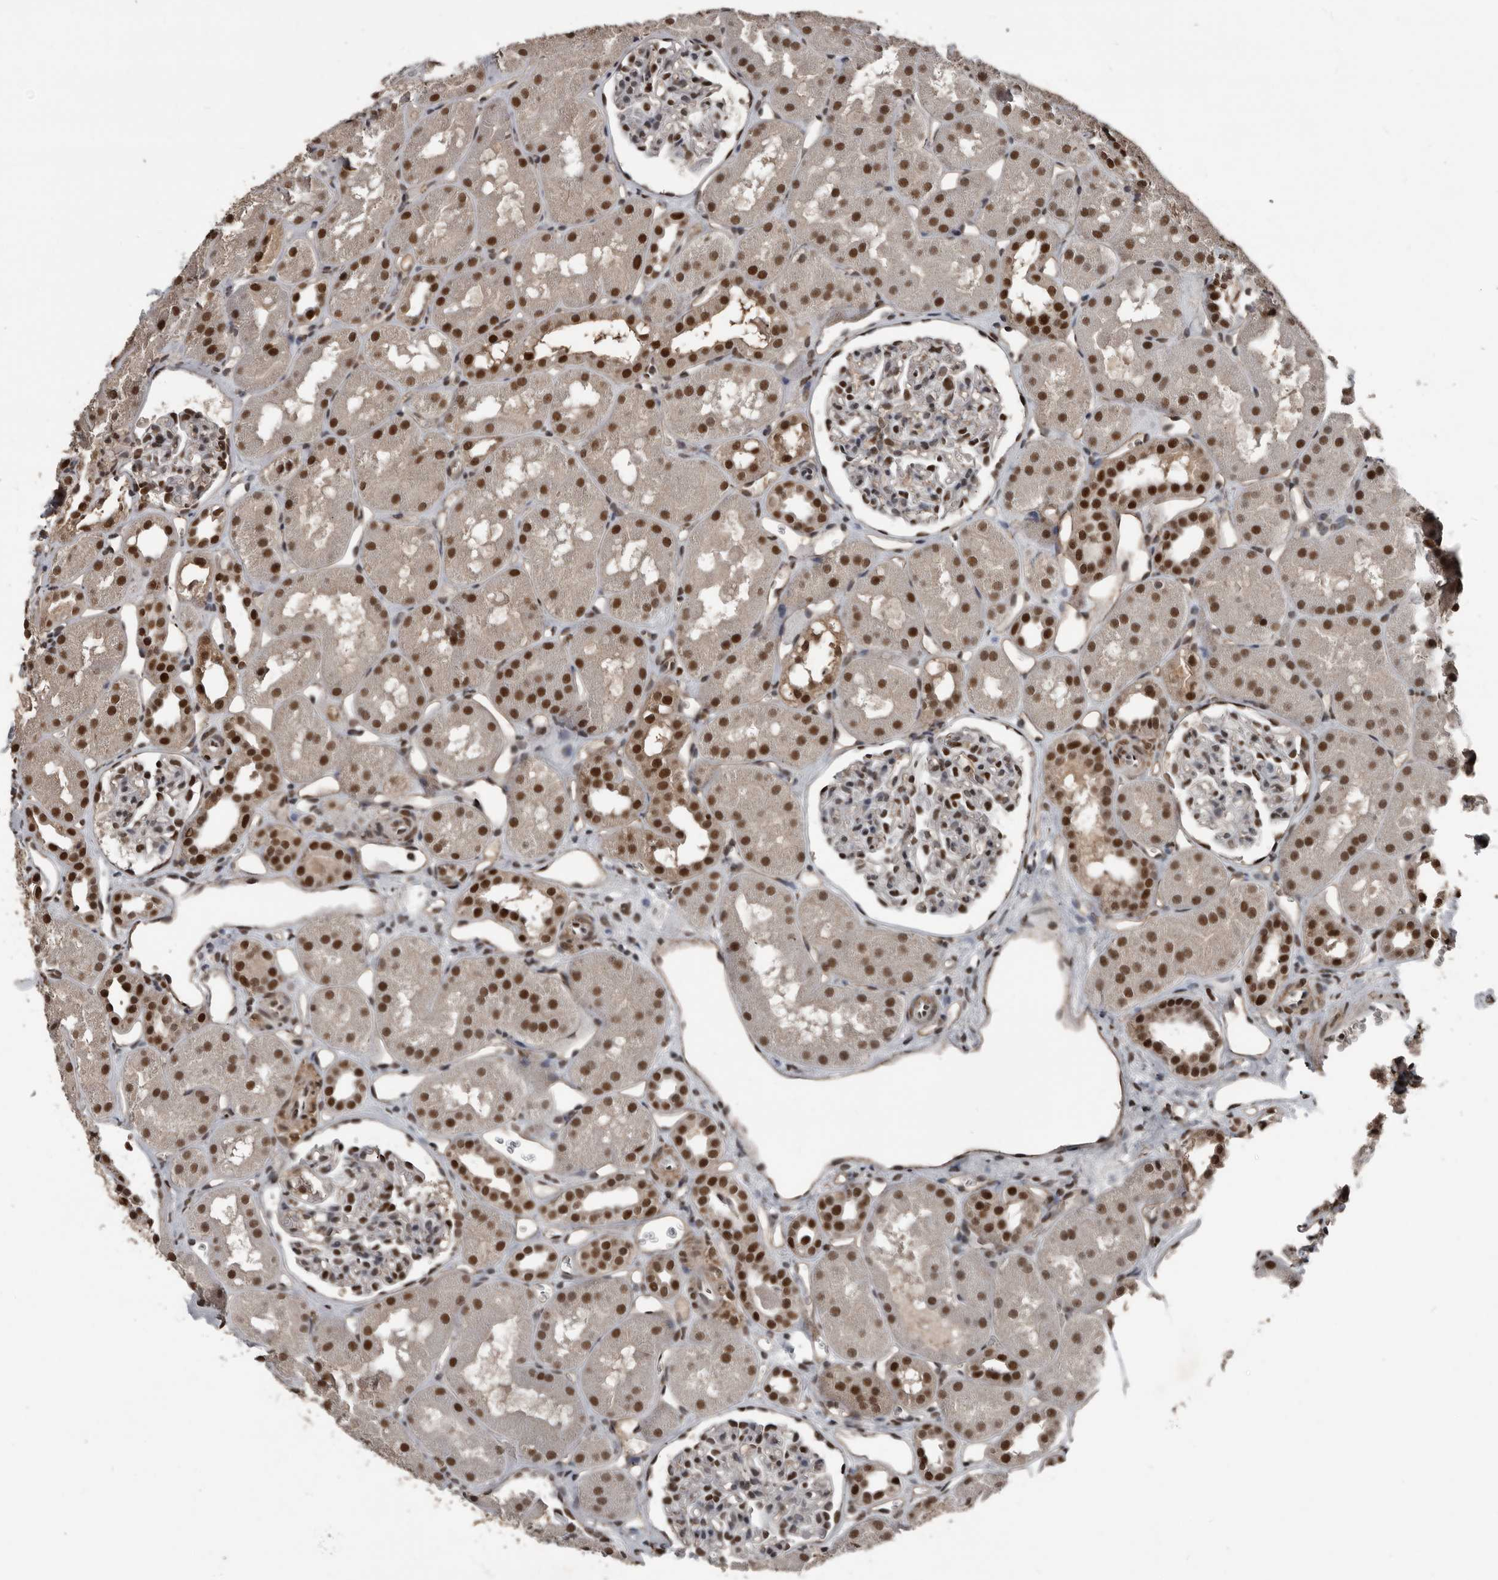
{"staining": {"intensity": "strong", "quantity": "25%-75%", "location": "nuclear"}, "tissue": "kidney", "cell_type": "Cells in glomeruli", "image_type": "normal", "snomed": [{"axis": "morphology", "description": "Normal tissue, NOS"}, {"axis": "topography", "description": "Kidney"}], "caption": "Immunohistochemistry (IHC) micrograph of benign kidney stained for a protein (brown), which exhibits high levels of strong nuclear staining in about 25%-75% of cells in glomeruli.", "gene": "CHD1L", "patient": {"sex": "male", "age": 16}}